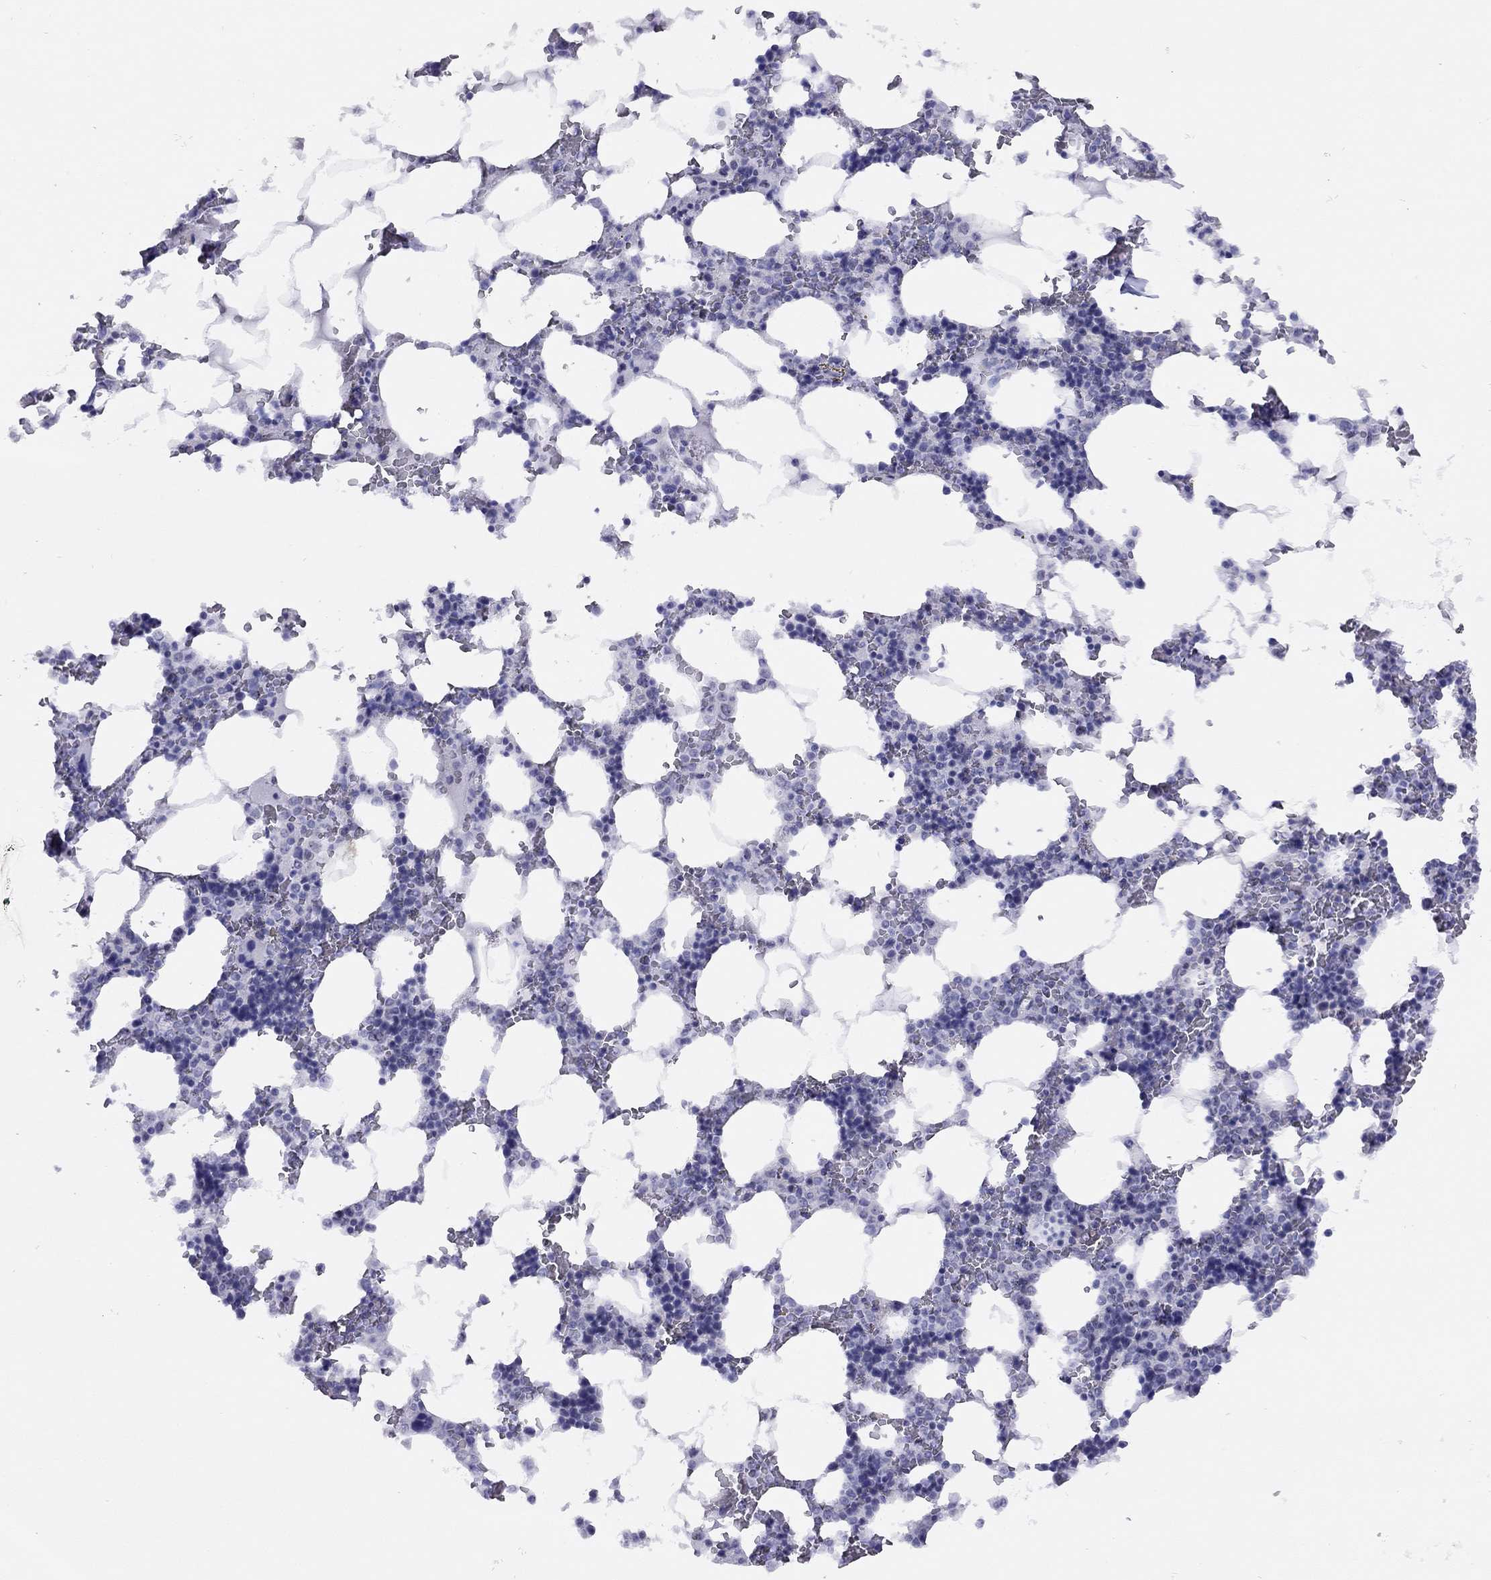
{"staining": {"intensity": "negative", "quantity": "none", "location": "none"}, "tissue": "bone marrow", "cell_type": "Hematopoietic cells", "image_type": "normal", "snomed": [{"axis": "morphology", "description": "Normal tissue, NOS"}, {"axis": "topography", "description": "Bone marrow"}], "caption": "There is no significant positivity in hematopoietic cells of bone marrow. (IHC, brightfield microscopy, high magnification).", "gene": "LYAR", "patient": {"sex": "male", "age": 51}}